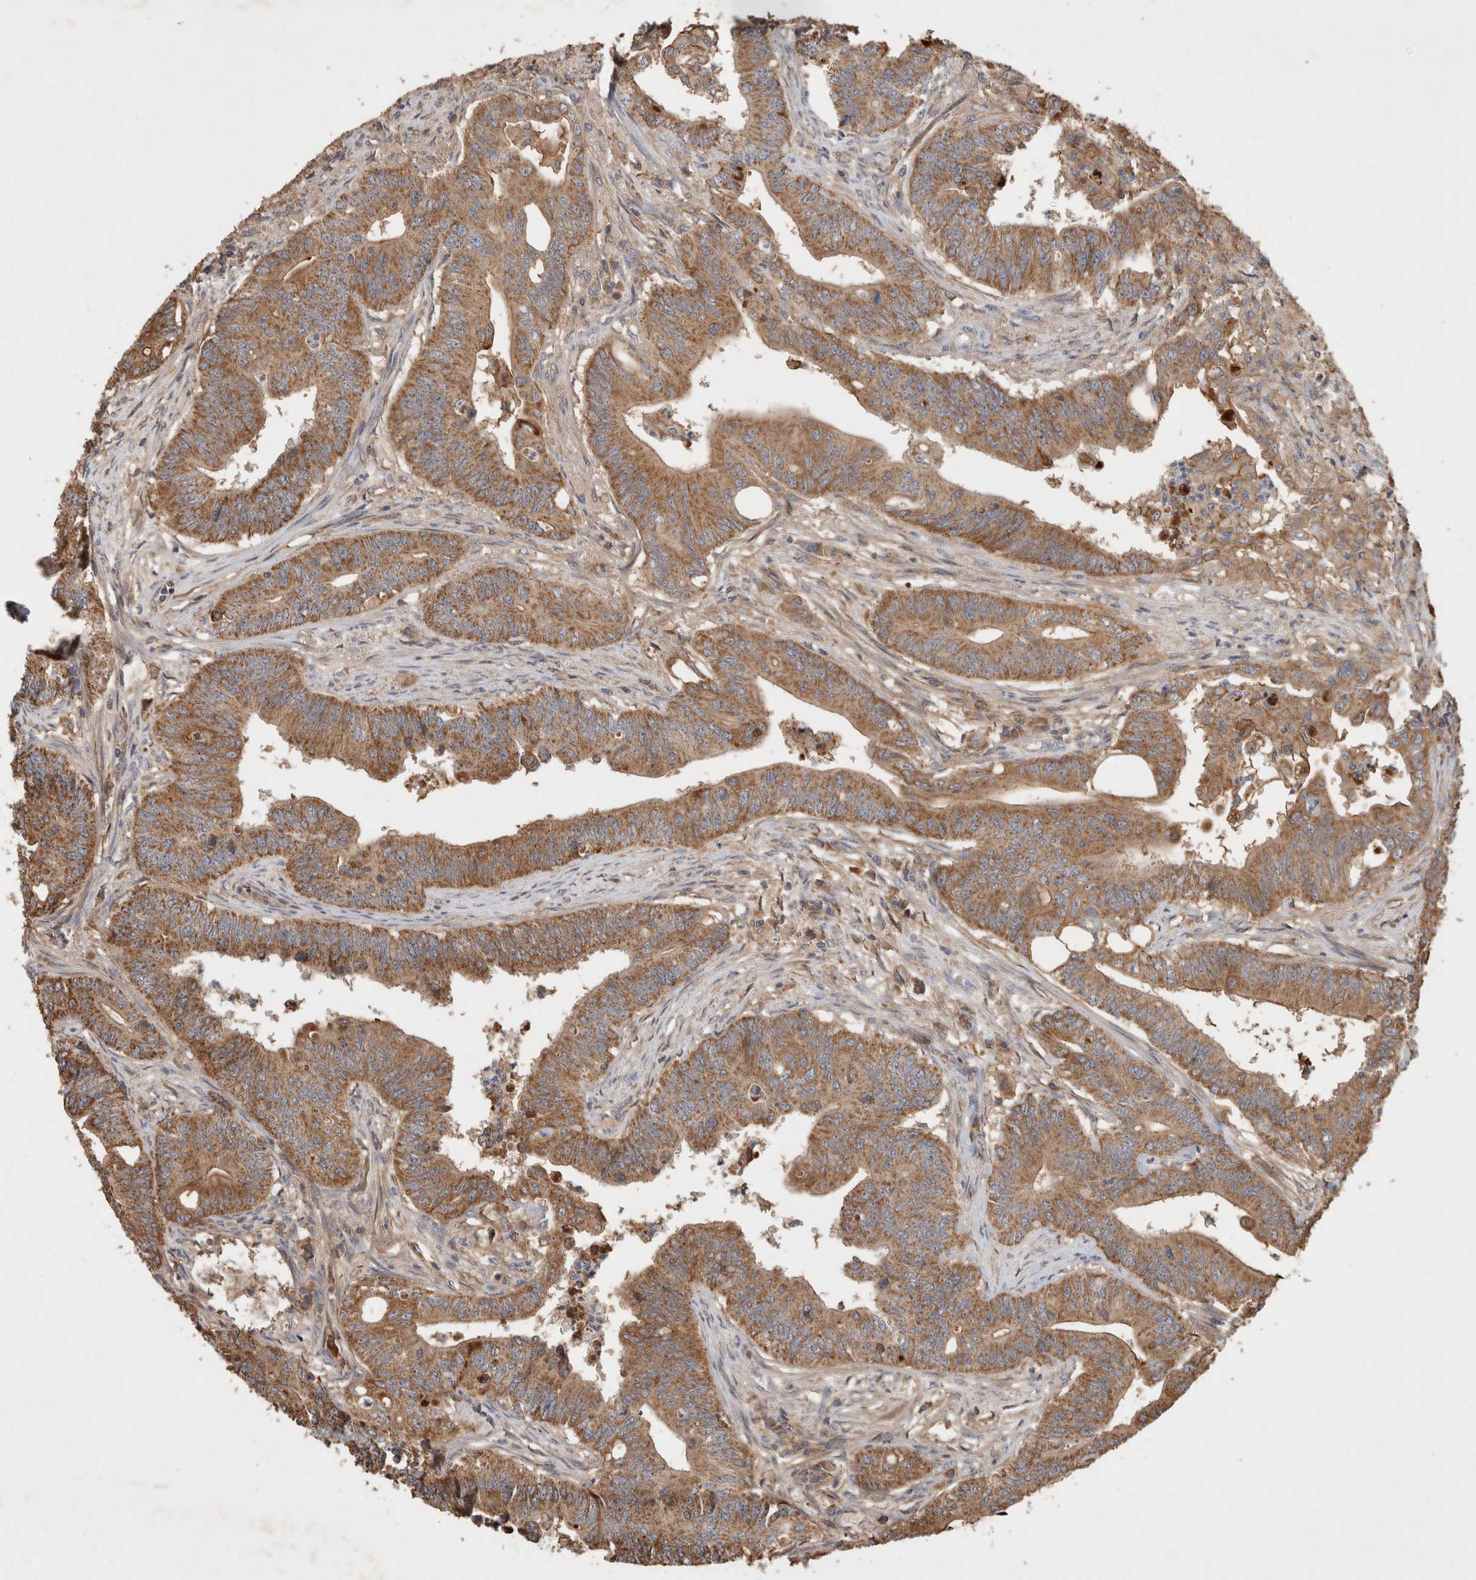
{"staining": {"intensity": "moderate", "quantity": ">75%", "location": "cytoplasmic/membranous"}, "tissue": "colorectal cancer", "cell_type": "Tumor cells", "image_type": "cancer", "snomed": [{"axis": "morphology", "description": "Adenoma, NOS"}, {"axis": "morphology", "description": "Adenocarcinoma, NOS"}, {"axis": "topography", "description": "Colon"}], "caption": "There is medium levels of moderate cytoplasmic/membranous expression in tumor cells of adenoma (colorectal), as demonstrated by immunohistochemical staining (brown color).", "gene": "SERAC1", "patient": {"sex": "male", "age": 79}}